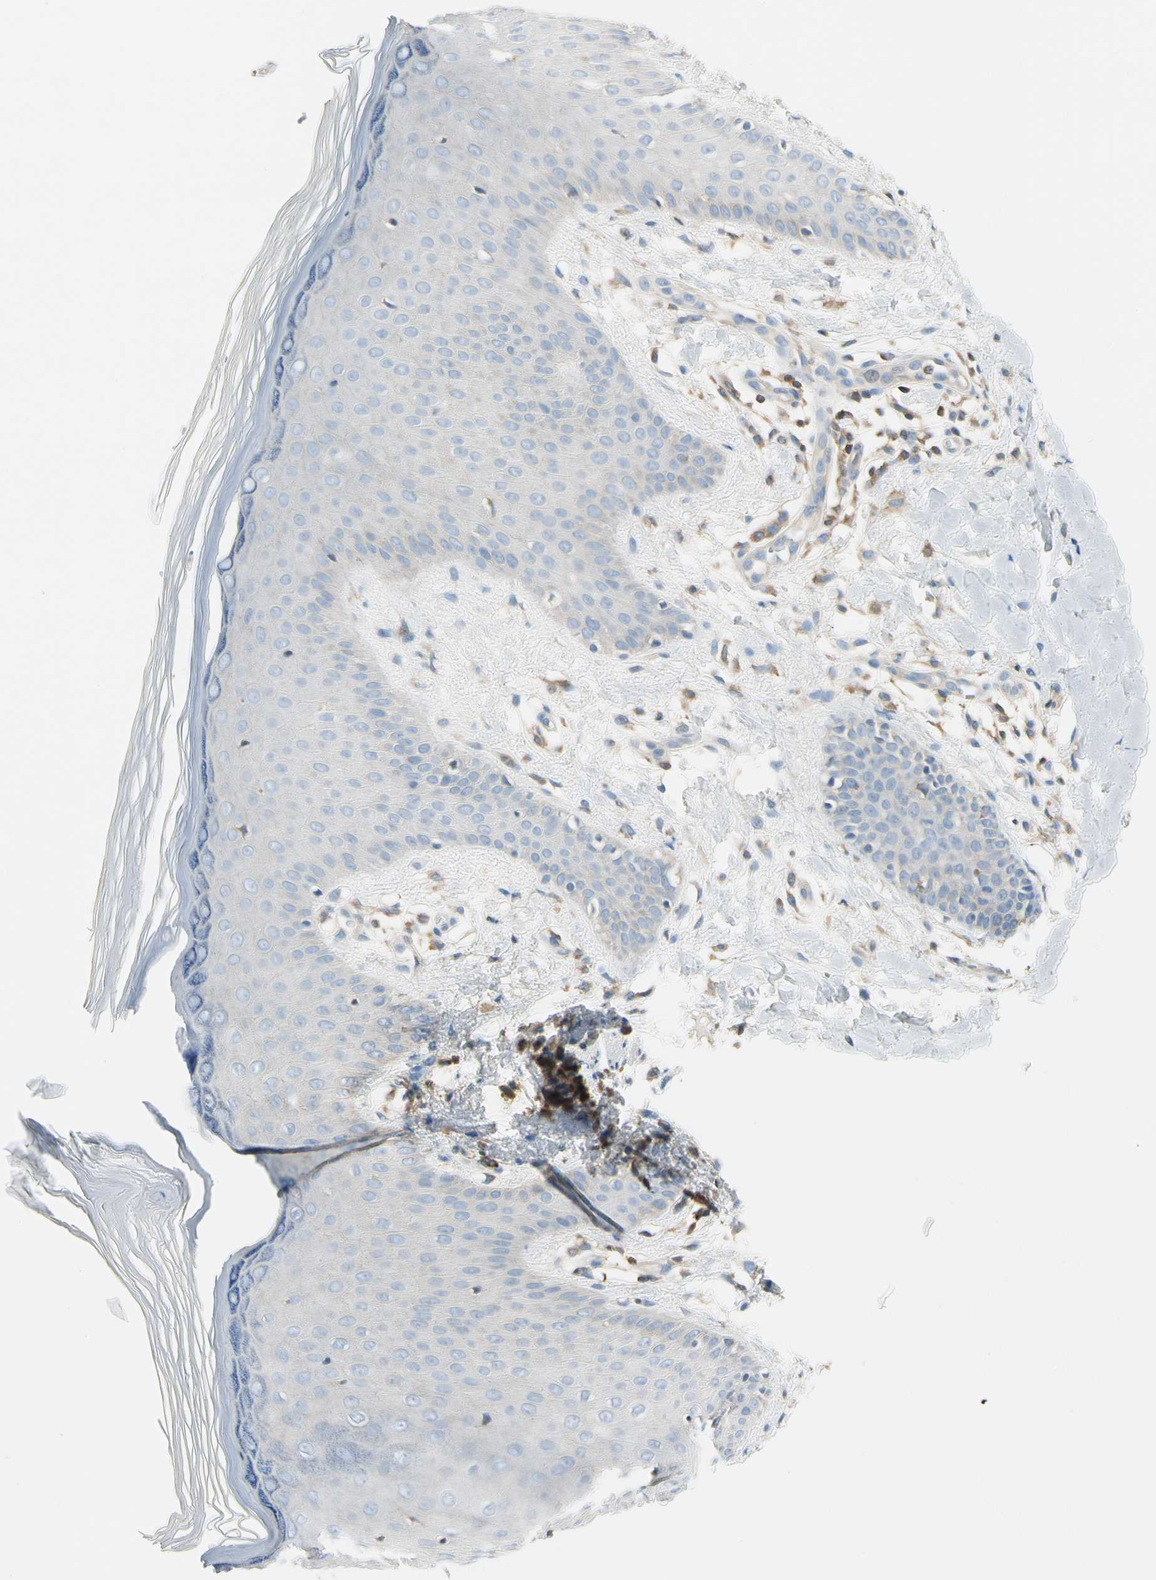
{"staining": {"intensity": "weak", "quantity": "25%-75%", "location": "cytoplasmic/membranous"}, "tissue": "skin", "cell_type": "Epidermal cells", "image_type": "normal", "snomed": [{"axis": "morphology", "description": "Normal tissue, NOS"}, {"axis": "morphology", "description": "Inflammation, NOS"}, {"axis": "topography", "description": "Soft tissue"}, {"axis": "topography", "description": "Anal"}], "caption": "Epidermal cells reveal low levels of weak cytoplasmic/membranous positivity in about 25%-75% of cells in normal skin. Nuclei are stained in blue.", "gene": "CAPZA2", "patient": {"sex": "female", "age": 15}}